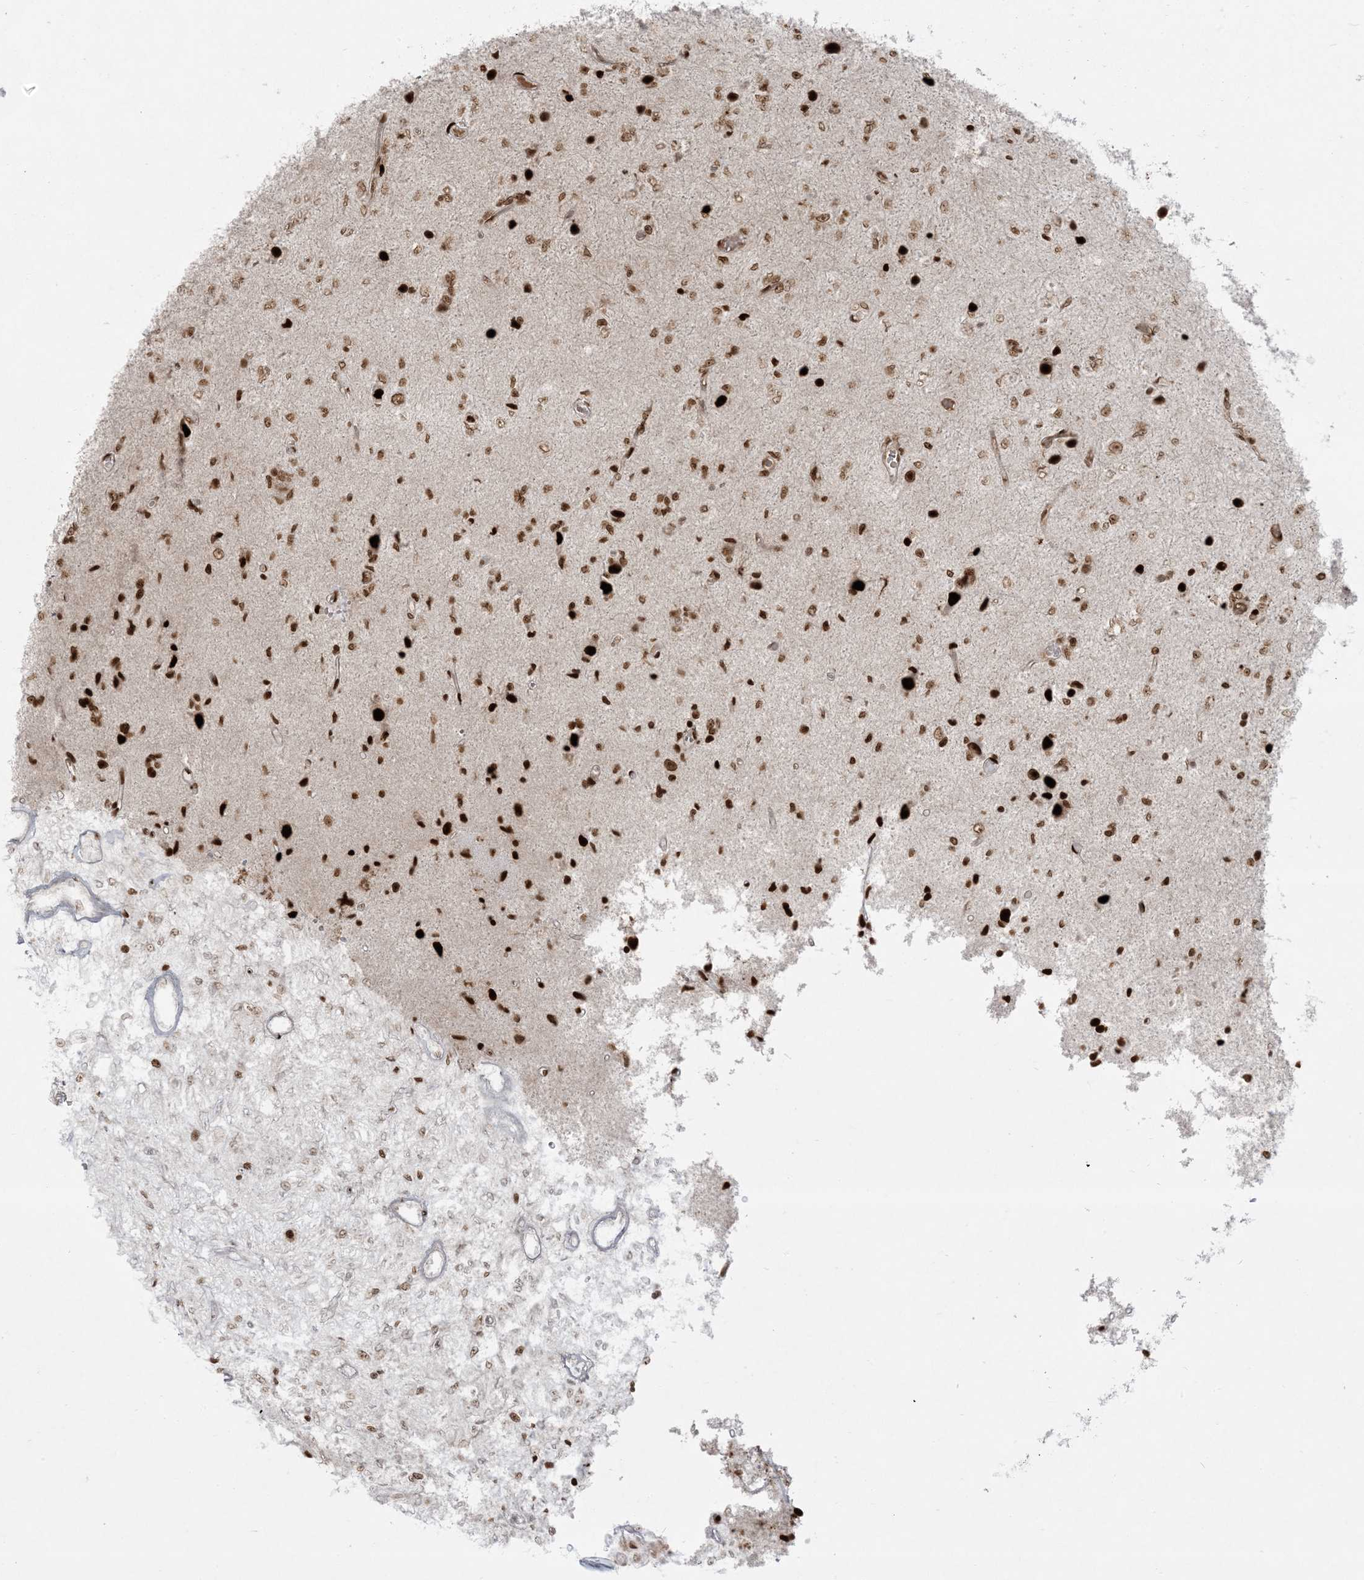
{"staining": {"intensity": "moderate", "quantity": ">75%", "location": "nuclear"}, "tissue": "glioma", "cell_type": "Tumor cells", "image_type": "cancer", "snomed": [{"axis": "morphology", "description": "Glioma, malignant, High grade"}, {"axis": "topography", "description": "Brain"}], "caption": "The micrograph exhibits staining of glioma, revealing moderate nuclear protein positivity (brown color) within tumor cells. (Brightfield microscopy of DAB IHC at high magnification).", "gene": "RBM10", "patient": {"sex": "female", "age": 59}}